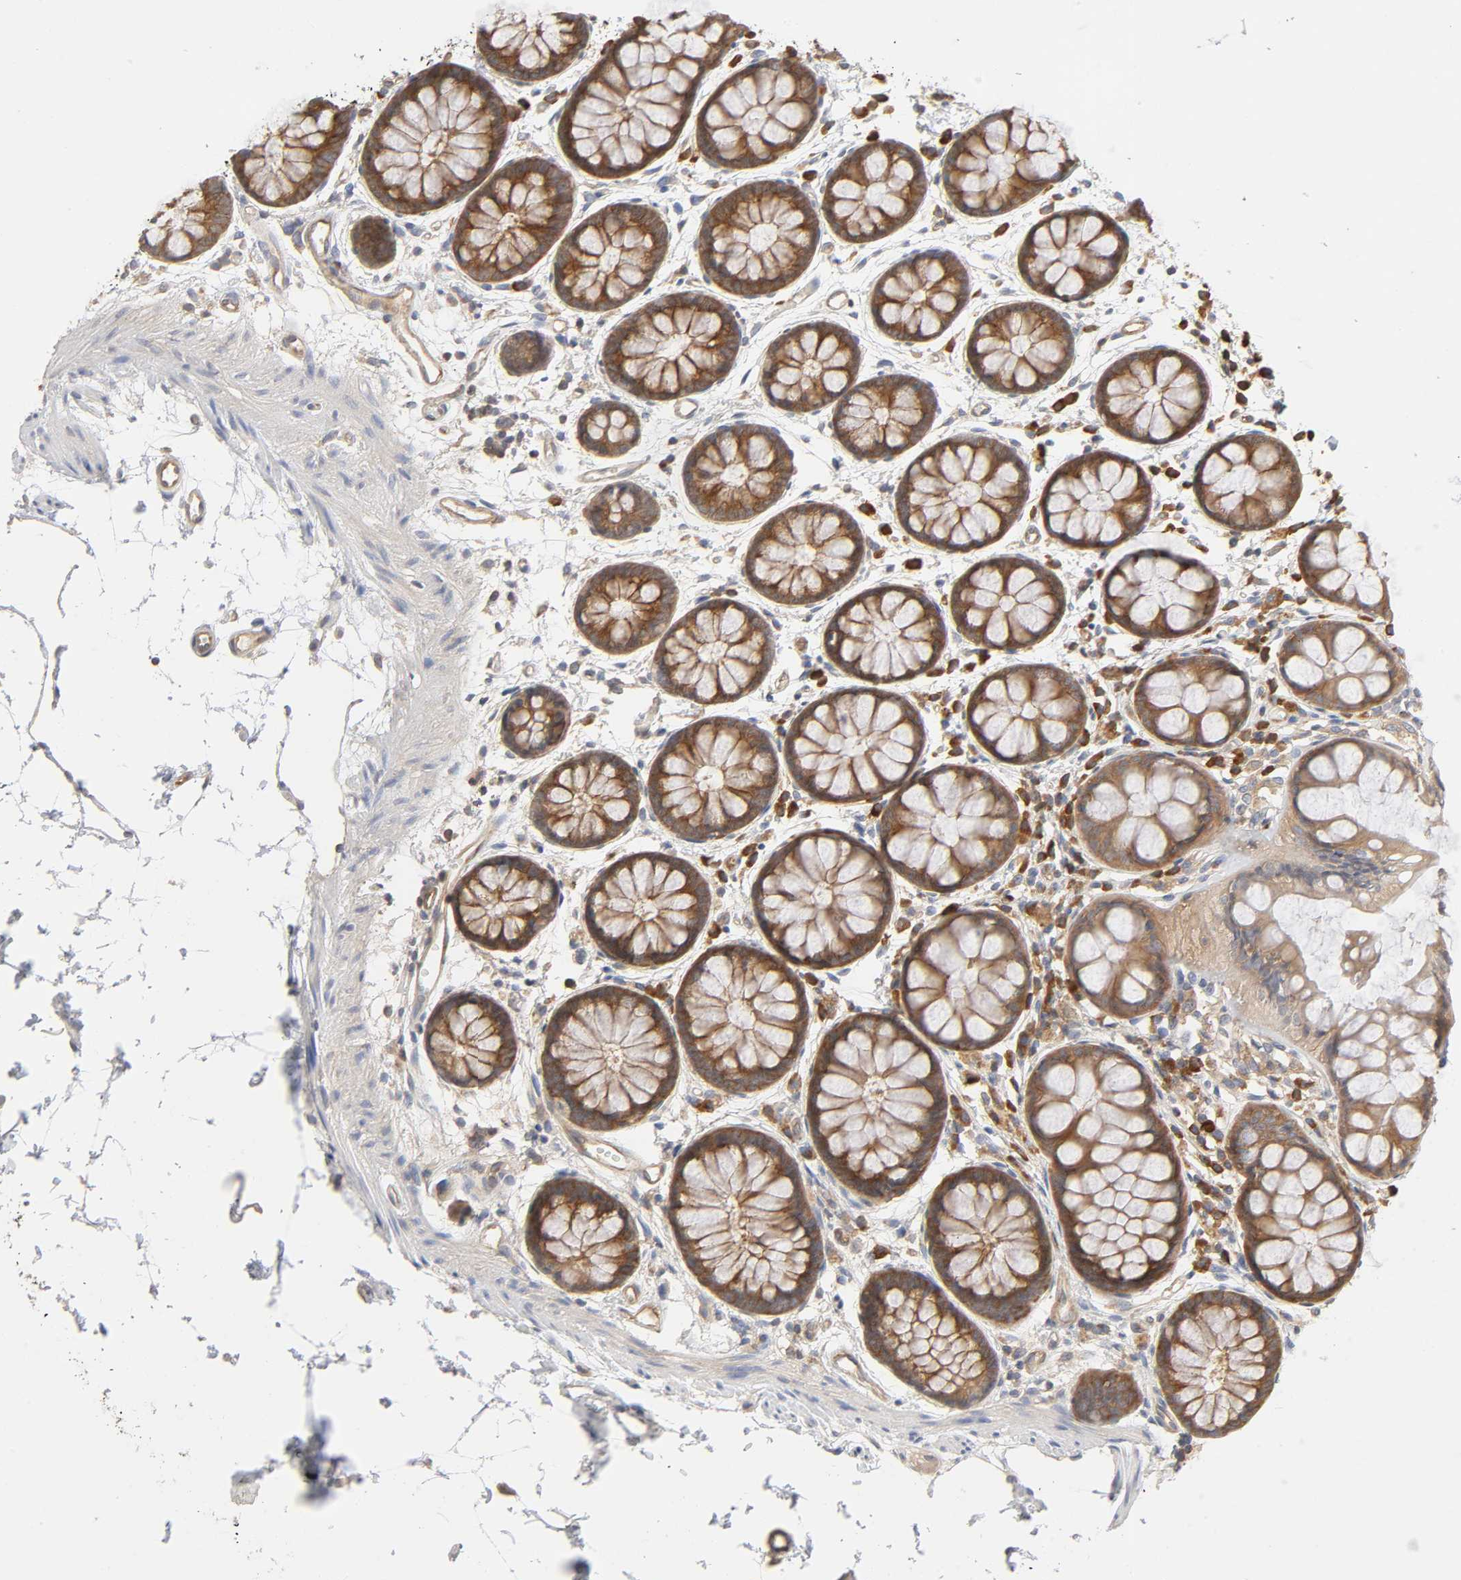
{"staining": {"intensity": "moderate", "quantity": ">75%", "location": "cytoplasmic/membranous"}, "tissue": "rectum", "cell_type": "Glandular cells", "image_type": "normal", "snomed": [{"axis": "morphology", "description": "Normal tissue, NOS"}, {"axis": "topography", "description": "Rectum"}], "caption": "Immunohistochemistry (IHC) image of benign human rectum stained for a protein (brown), which shows medium levels of moderate cytoplasmic/membranous staining in about >75% of glandular cells.", "gene": "IQCJ", "patient": {"sex": "female", "age": 66}}